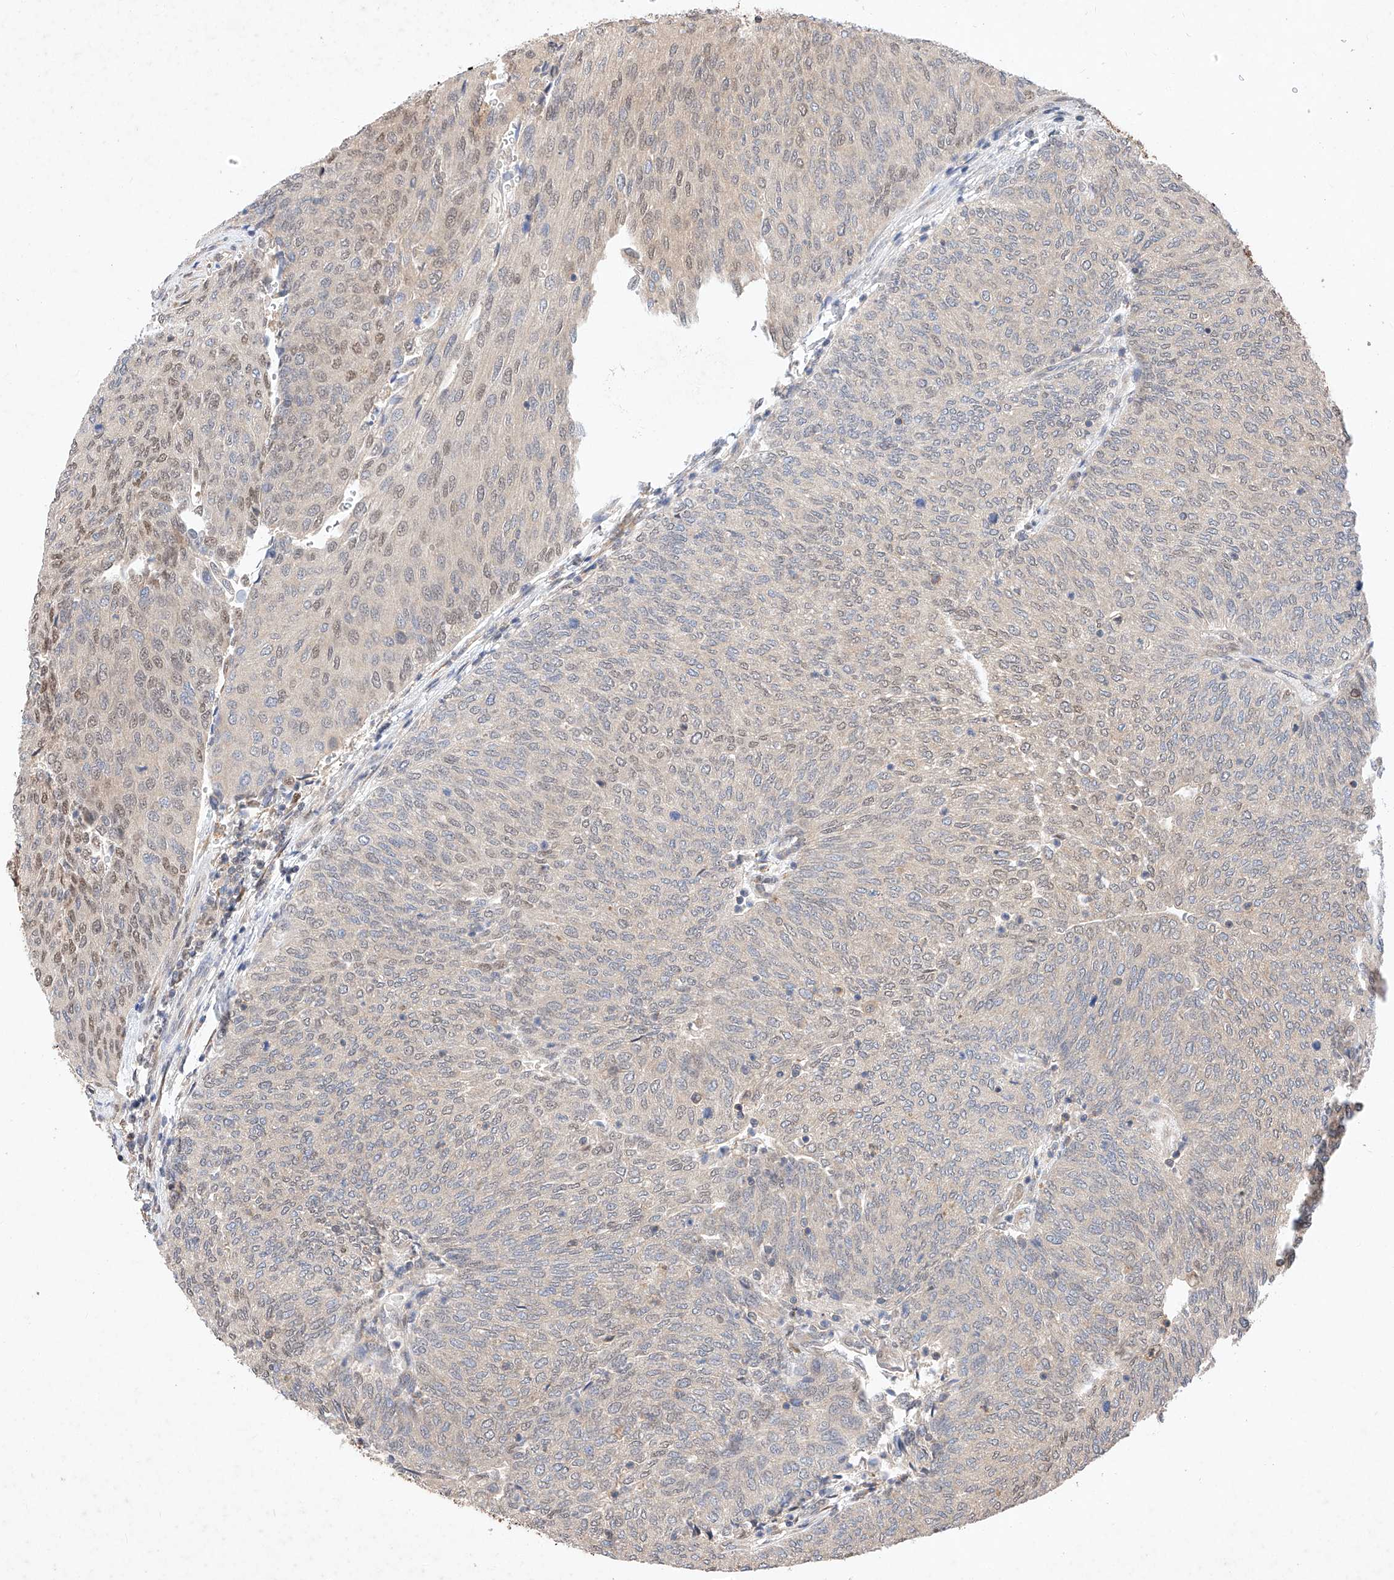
{"staining": {"intensity": "weak", "quantity": "25%-75%", "location": "cytoplasmic/membranous,nuclear"}, "tissue": "urothelial cancer", "cell_type": "Tumor cells", "image_type": "cancer", "snomed": [{"axis": "morphology", "description": "Urothelial carcinoma, Low grade"}, {"axis": "topography", "description": "Urinary bladder"}], "caption": "This image shows IHC staining of low-grade urothelial carcinoma, with low weak cytoplasmic/membranous and nuclear positivity in approximately 25%-75% of tumor cells.", "gene": "ZSCAN4", "patient": {"sex": "female", "age": 79}}